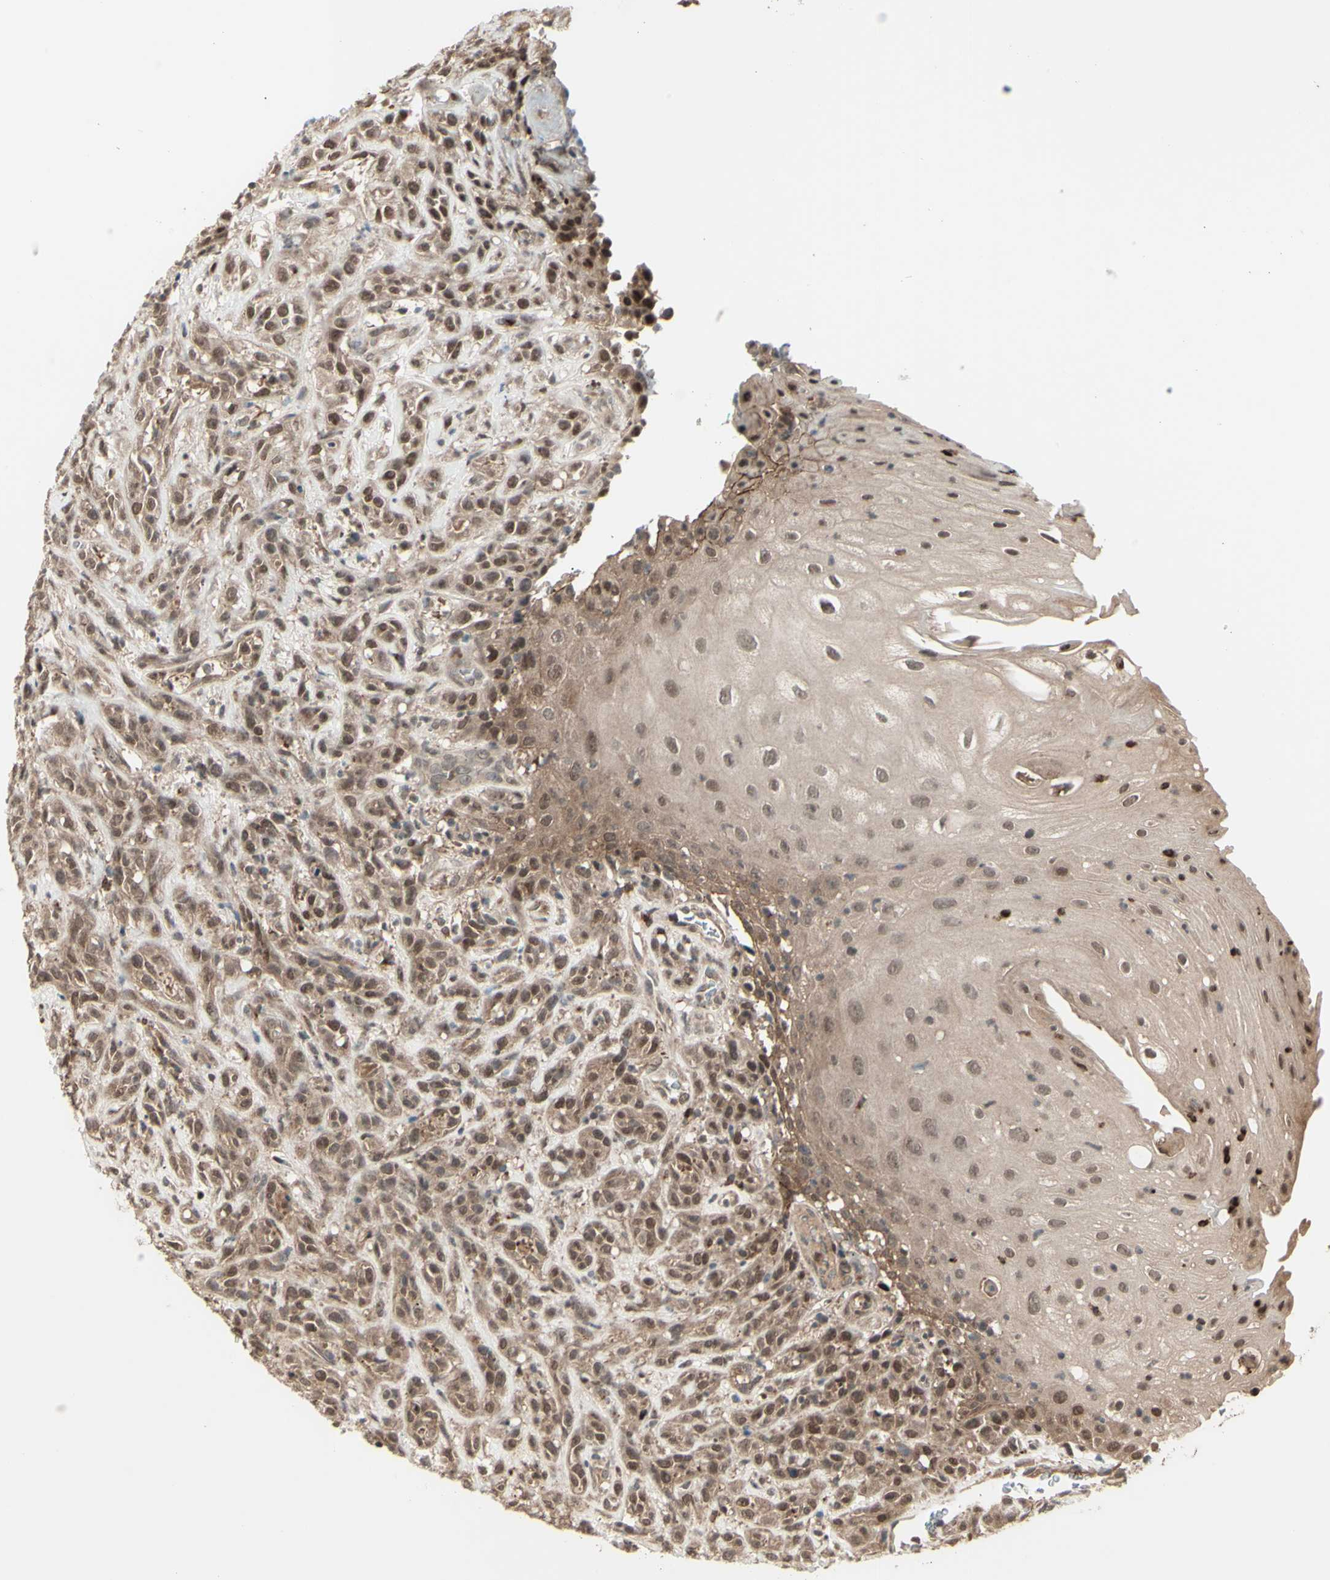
{"staining": {"intensity": "moderate", "quantity": ">75%", "location": "cytoplasmic/membranous,nuclear"}, "tissue": "head and neck cancer", "cell_type": "Tumor cells", "image_type": "cancer", "snomed": [{"axis": "morphology", "description": "Normal tissue, NOS"}, {"axis": "morphology", "description": "Squamous cell carcinoma, NOS"}, {"axis": "topography", "description": "Cartilage tissue"}, {"axis": "topography", "description": "Head-Neck"}], "caption": "Immunohistochemistry of human head and neck cancer reveals medium levels of moderate cytoplasmic/membranous and nuclear staining in approximately >75% of tumor cells. The protein is stained brown, and the nuclei are stained in blue (DAB IHC with brightfield microscopy, high magnification).", "gene": "MLF2", "patient": {"sex": "male", "age": 62}}